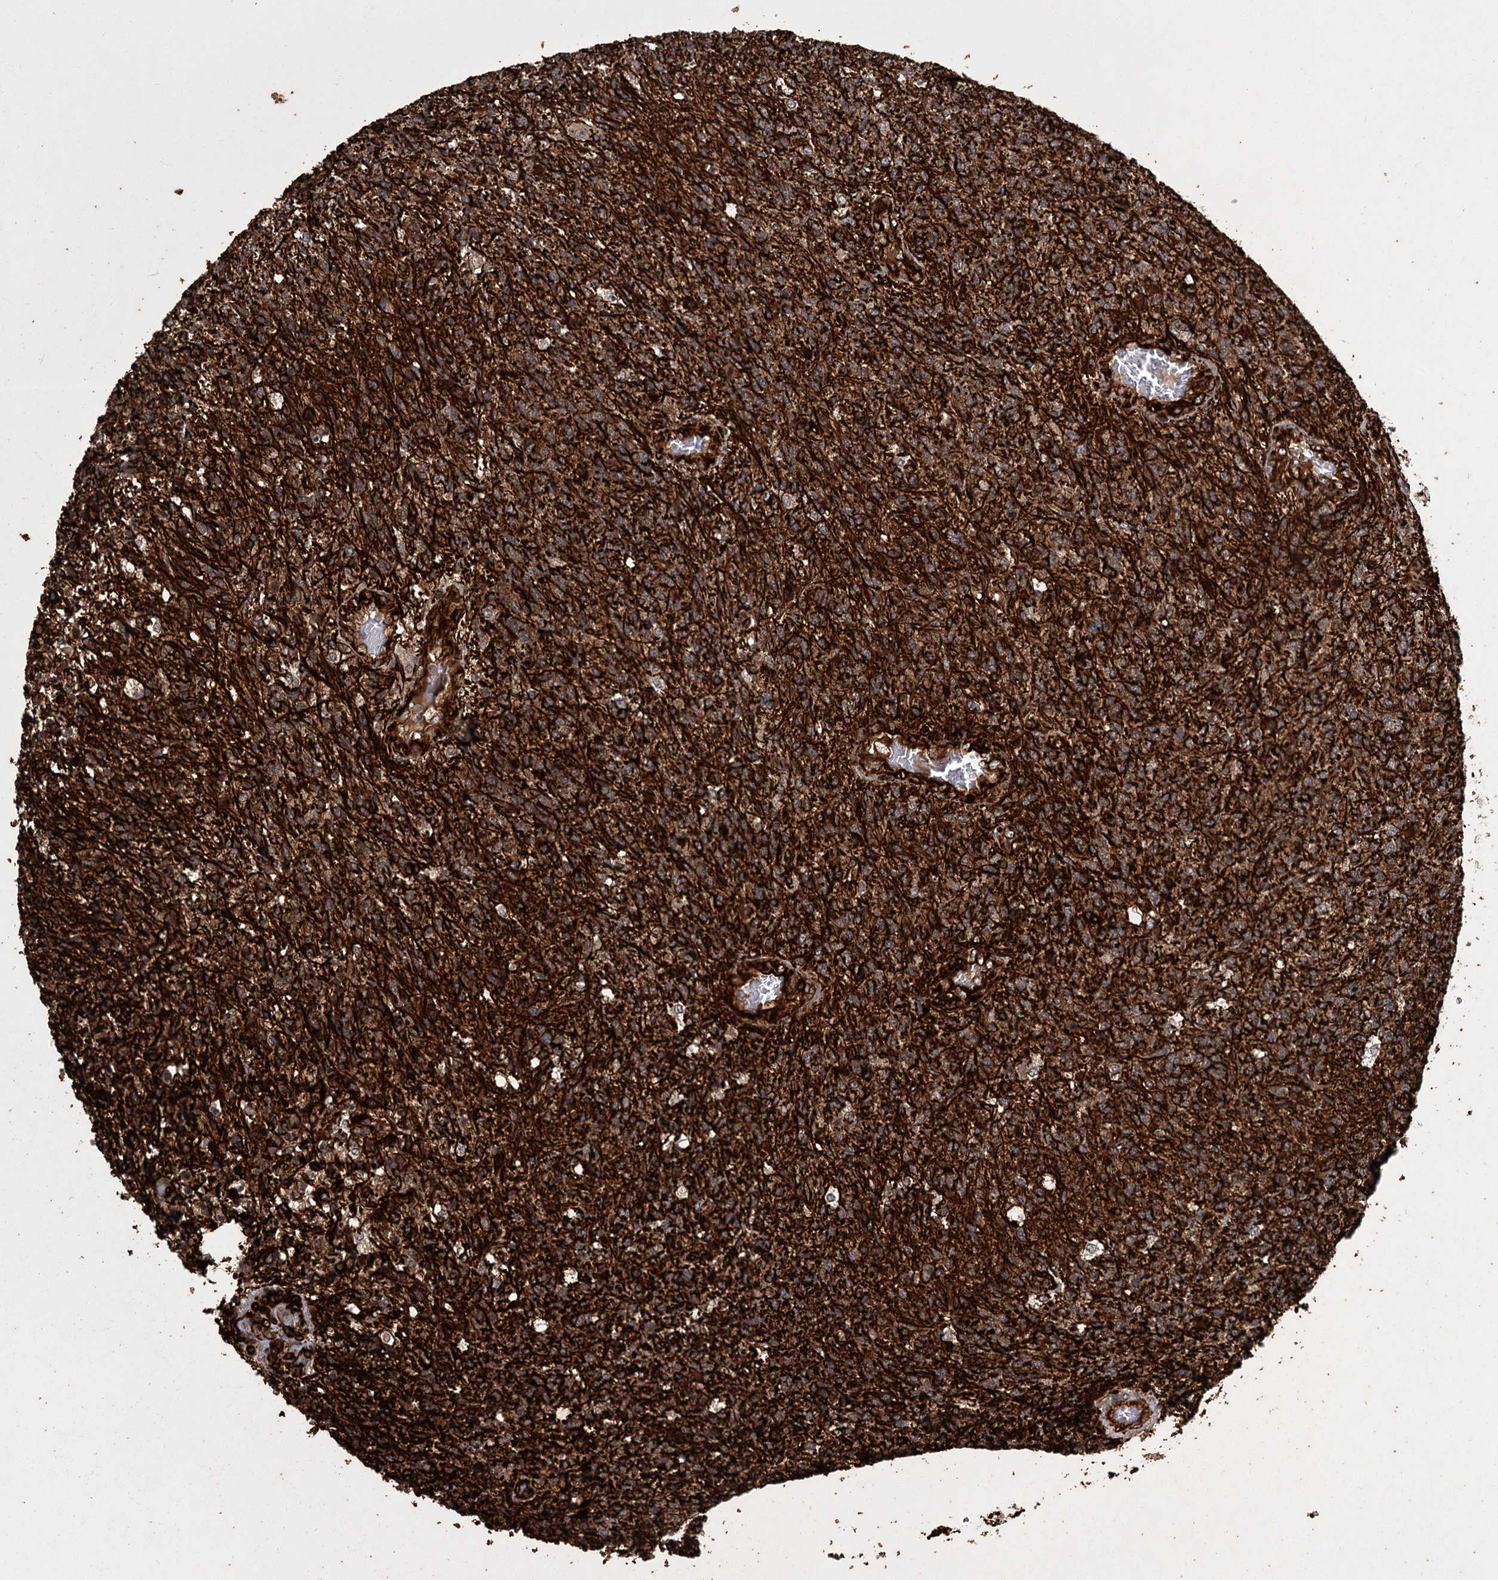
{"staining": {"intensity": "strong", "quantity": ">75%", "location": "cytoplasmic/membranous"}, "tissue": "glioma", "cell_type": "Tumor cells", "image_type": "cancer", "snomed": [{"axis": "morphology", "description": "Glioma, malignant, High grade"}, {"axis": "topography", "description": "Brain"}], "caption": "Glioma stained with immunohistochemistry (IHC) demonstrates strong cytoplasmic/membranous expression in about >75% of tumor cells. The staining was performed using DAB (3,3'-diaminobenzidine), with brown indicating positive protein expression. Nuclei are stained blue with hematoxylin.", "gene": "RPAP3", "patient": {"sex": "male", "age": 56}}